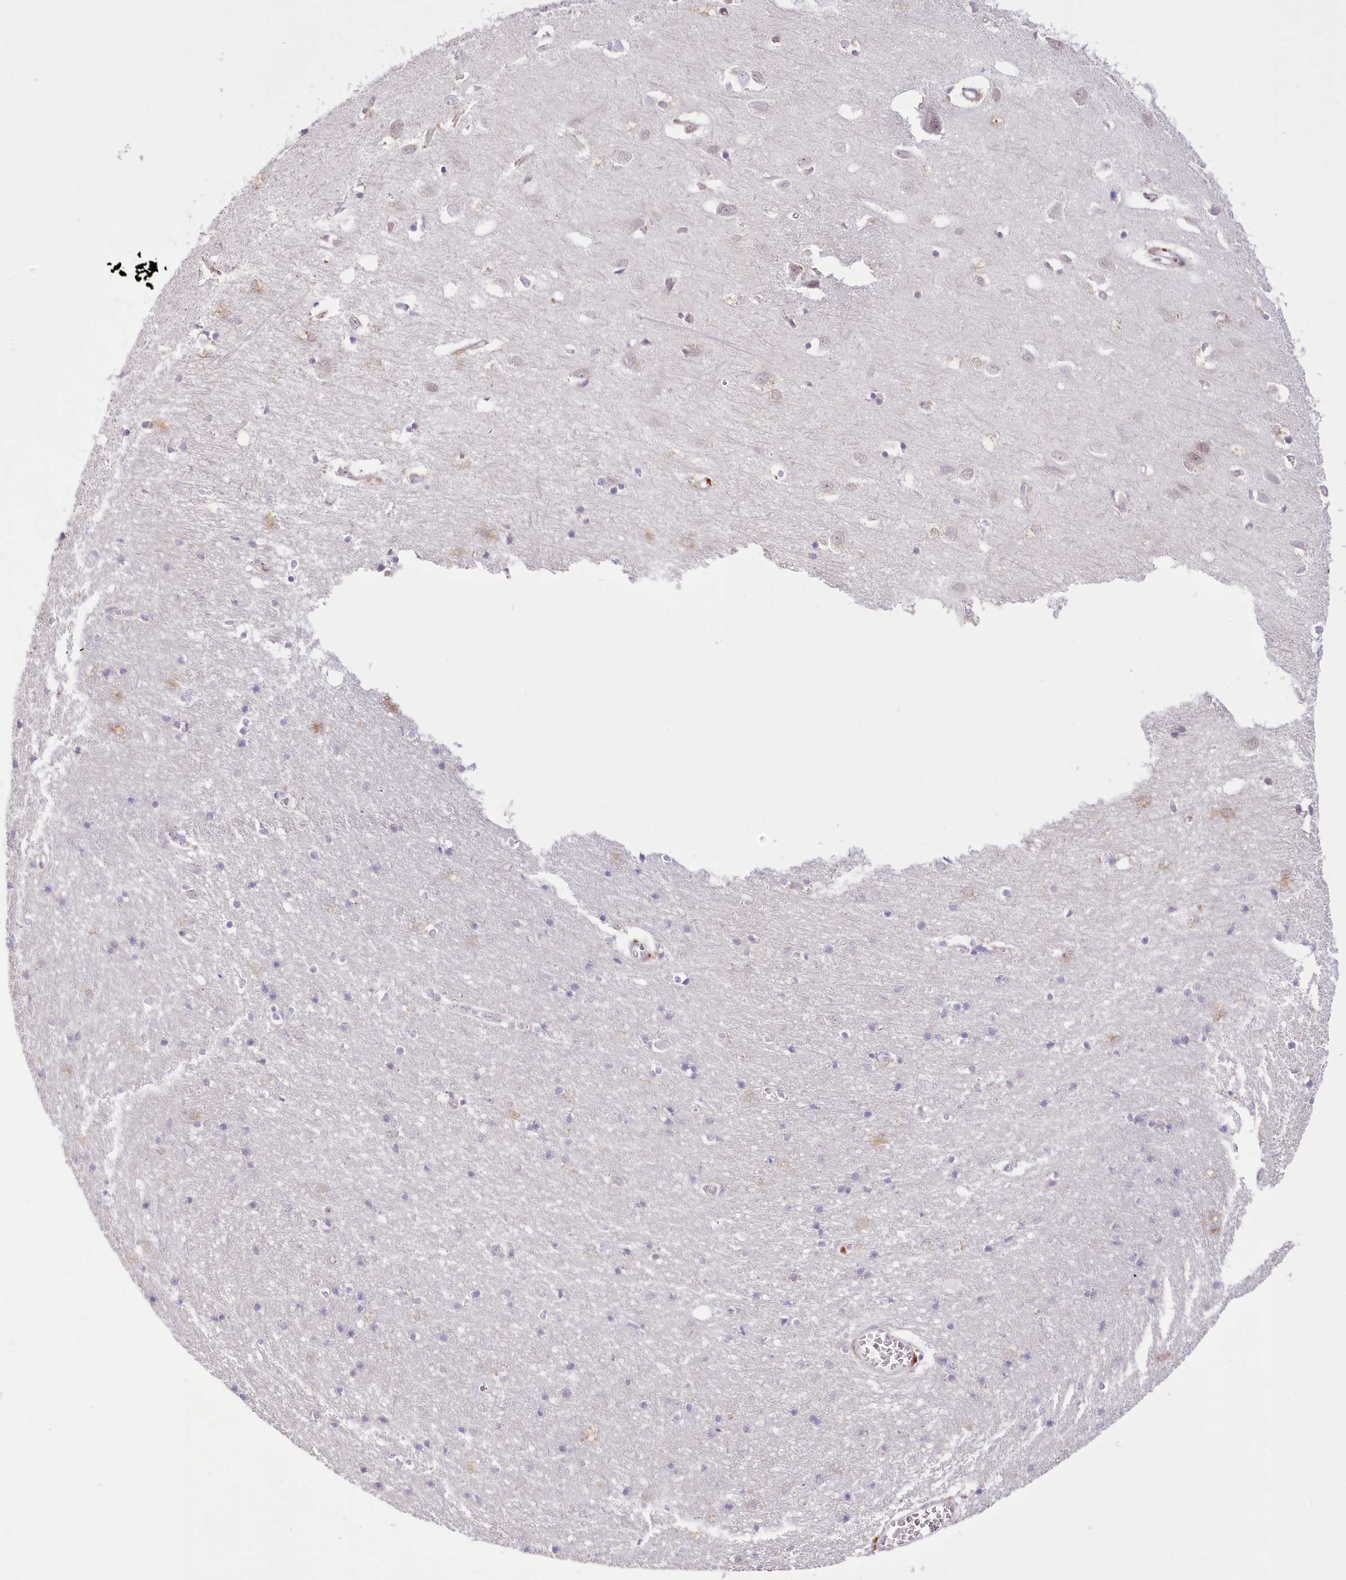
{"staining": {"intensity": "negative", "quantity": "none", "location": "none"}, "tissue": "cerebral cortex", "cell_type": "Endothelial cells", "image_type": "normal", "snomed": [{"axis": "morphology", "description": "Normal tissue, NOS"}, {"axis": "topography", "description": "Cerebral cortex"}], "caption": "This image is of normal cerebral cortex stained with immunohistochemistry (IHC) to label a protein in brown with the nuclei are counter-stained blue. There is no staining in endothelial cells.", "gene": "NCKAP5", "patient": {"sex": "female", "age": 64}}